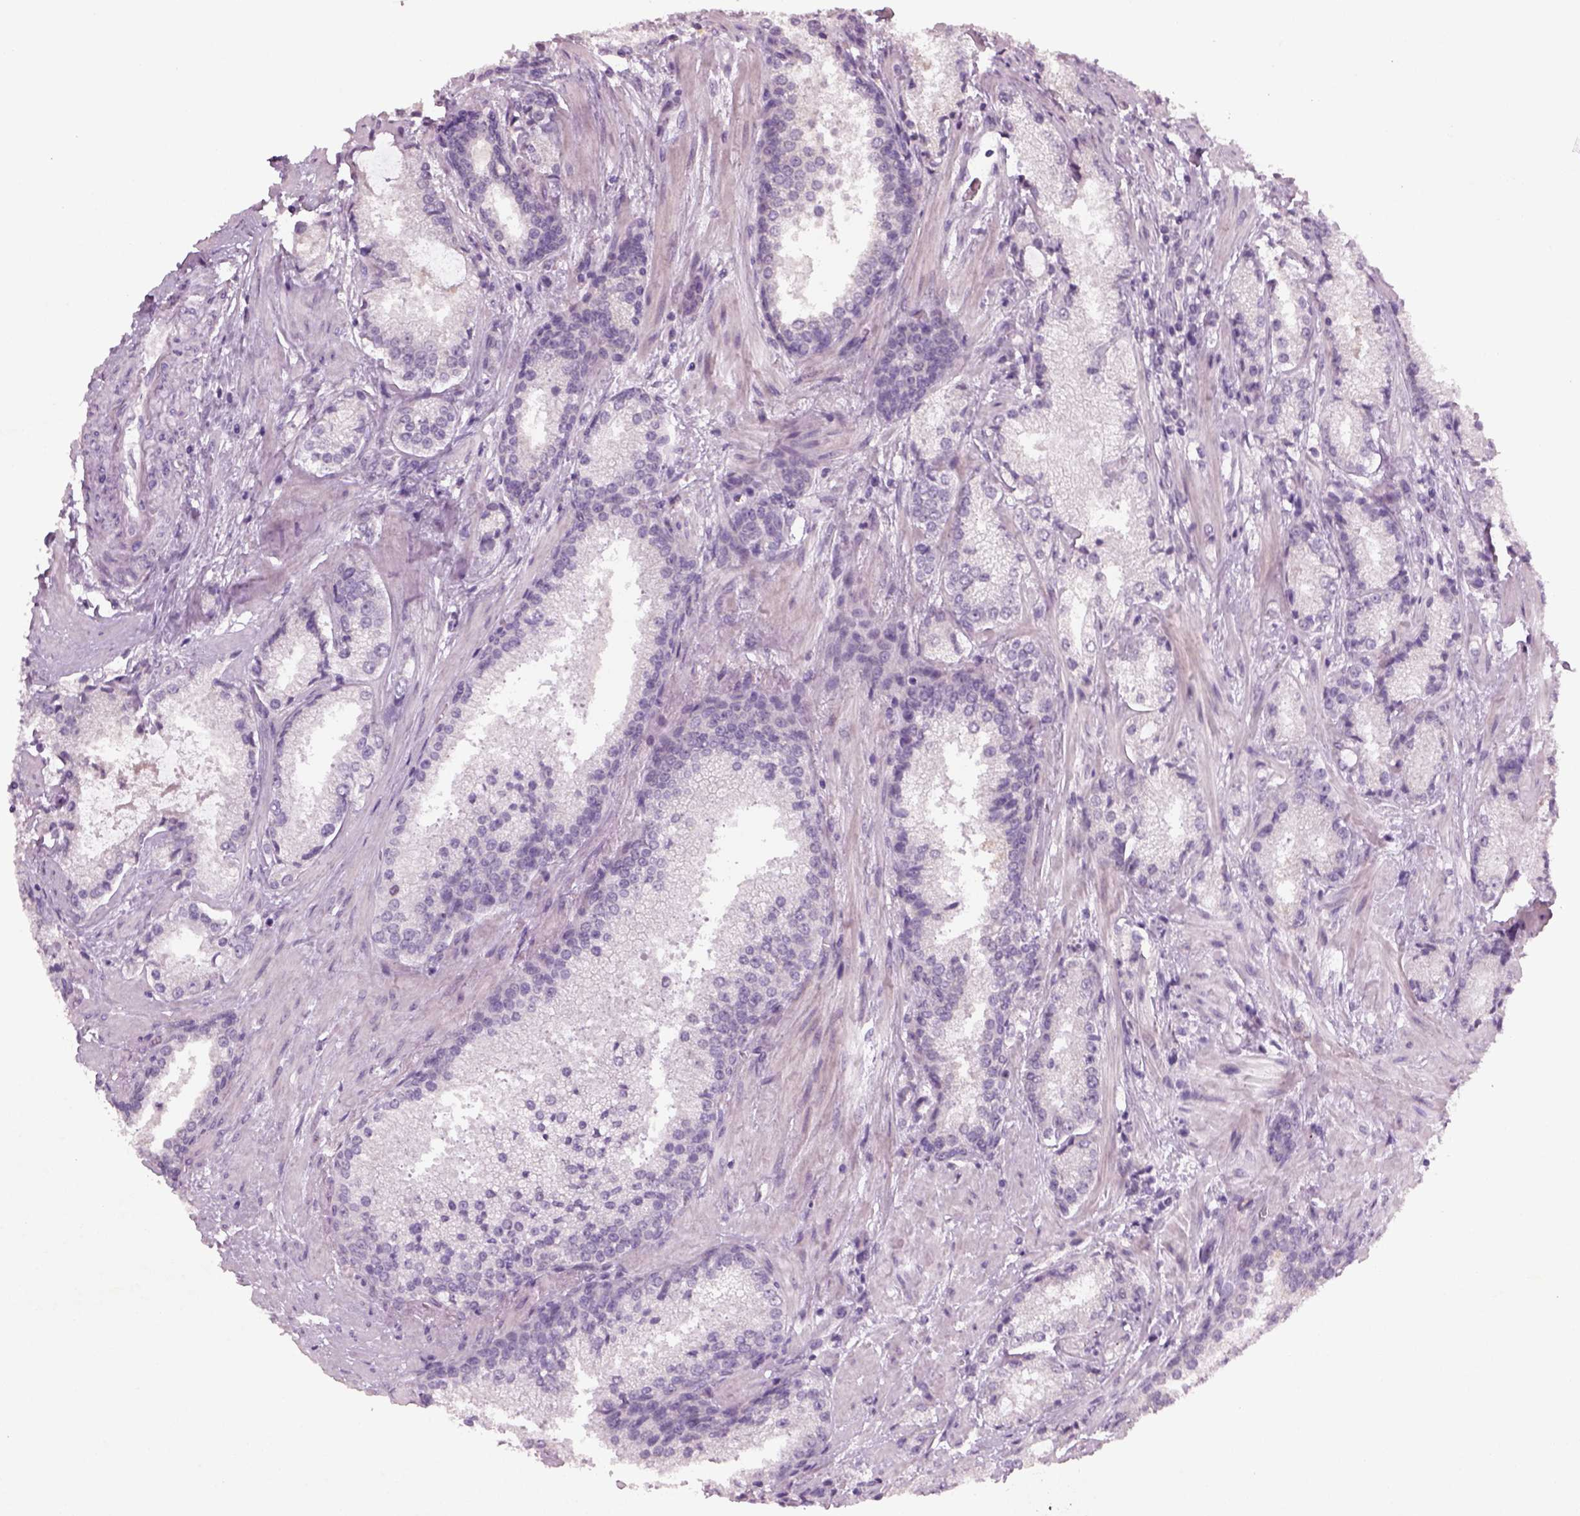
{"staining": {"intensity": "negative", "quantity": "none", "location": "none"}, "tissue": "prostate cancer", "cell_type": "Tumor cells", "image_type": "cancer", "snomed": [{"axis": "morphology", "description": "Adenocarcinoma, Low grade"}, {"axis": "topography", "description": "Prostate"}], "caption": "Immunohistochemical staining of prostate low-grade adenocarcinoma reveals no significant expression in tumor cells.", "gene": "PENK", "patient": {"sex": "male", "age": 56}}